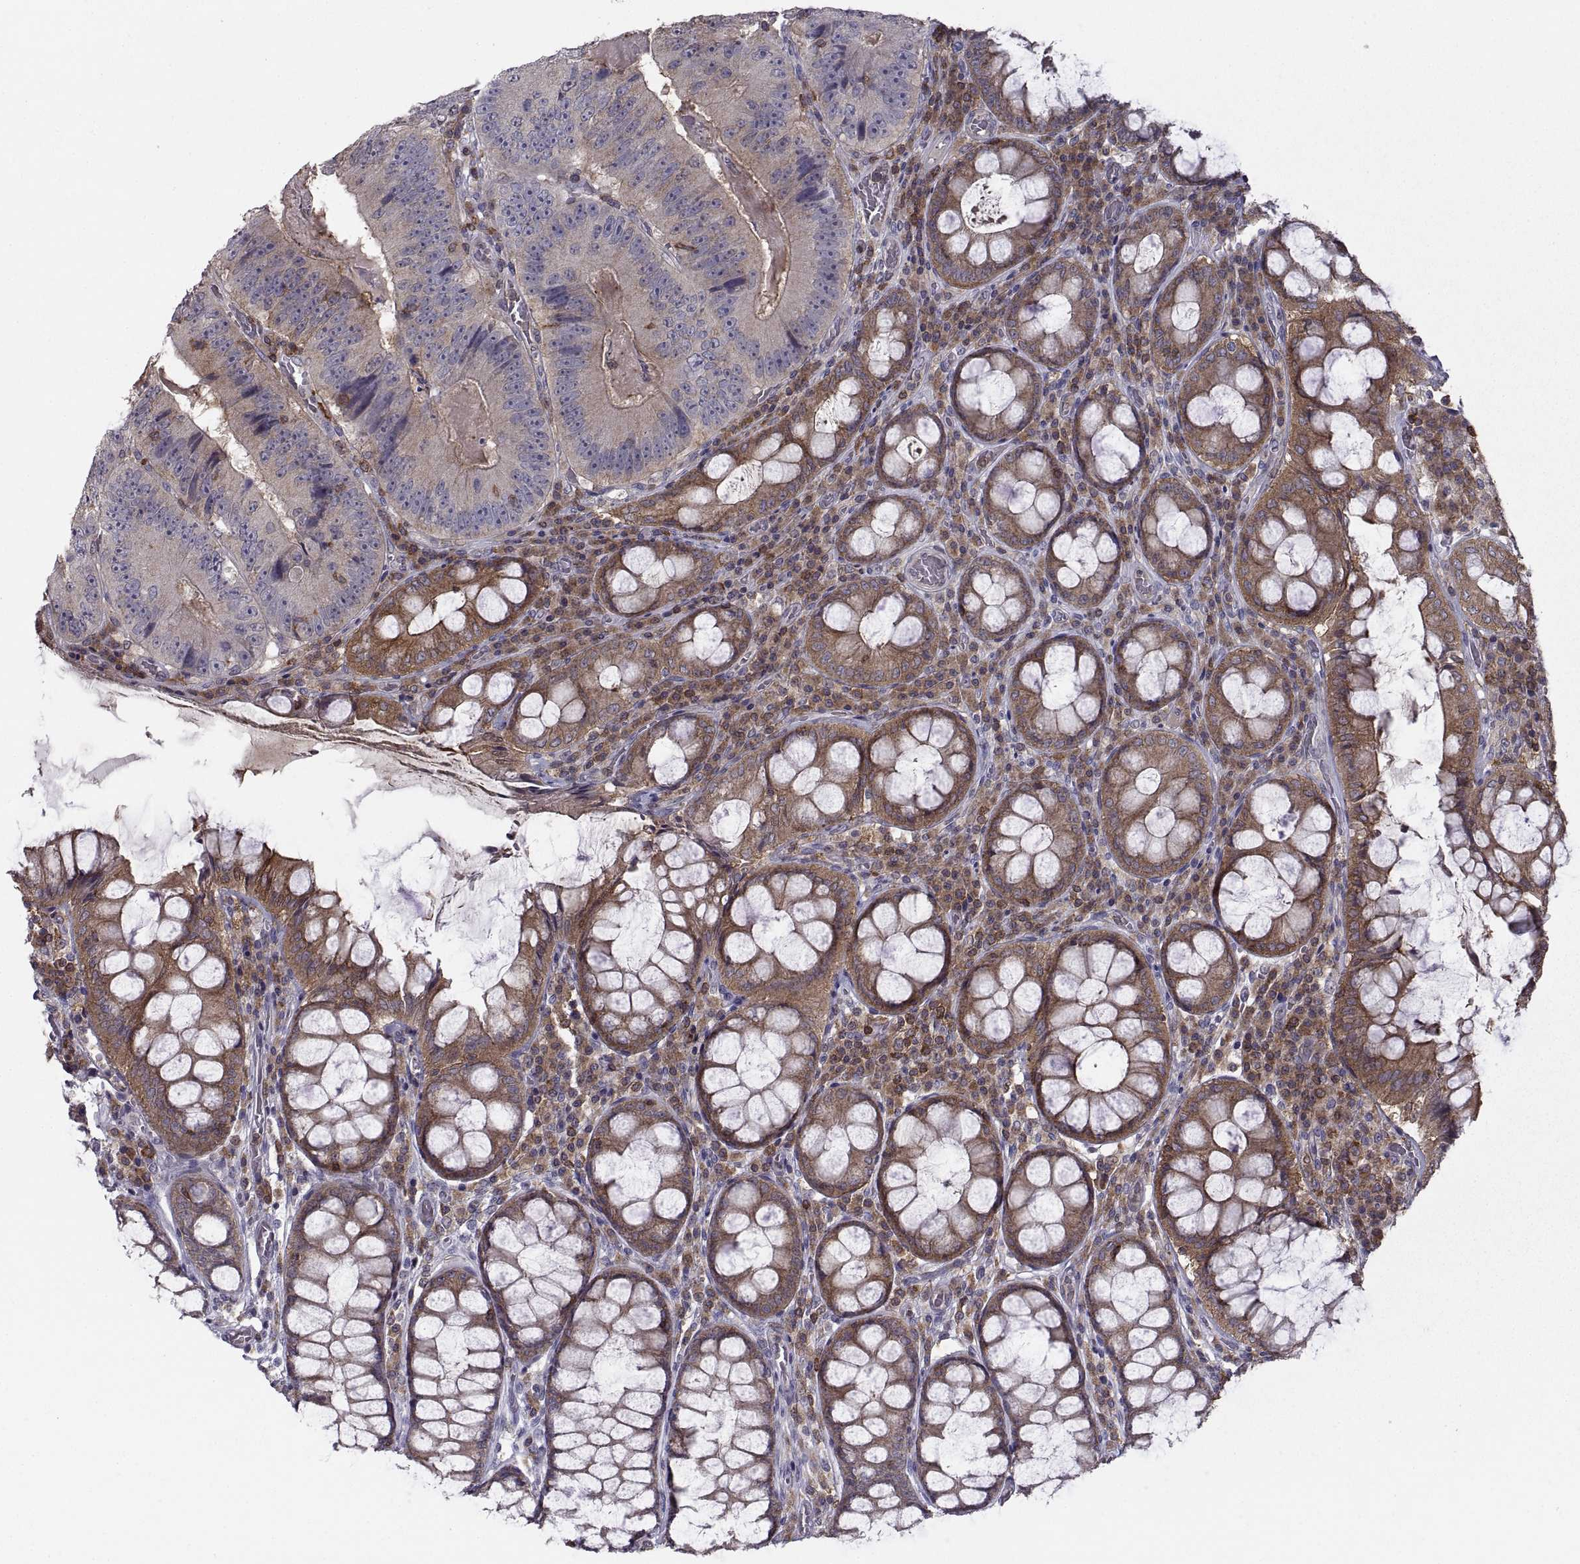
{"staining": {"intensity": "weak", "quantity": "<25%", "location": "cytoplasmic/membranous"}, "tissue": "colorectal cancer", "cell_type": "Tumor cells", "image_type": "cancer", "snomed": [{"axis": "morphology", "description": "Adenocarcinoma, NOS"}, {"axis": "topography", "description": "Colon"}], "caption": "This is a image of immunohistochemistry (IHC) staining of colorectal cancer, which shows no positivity in tumor cells. (DAB (3,3'-diaminobenzidine) immunohistochemistry with hematoxylin counter stain).", "gene": "EZR", "patient": {"sex": "female", "age": 86}}